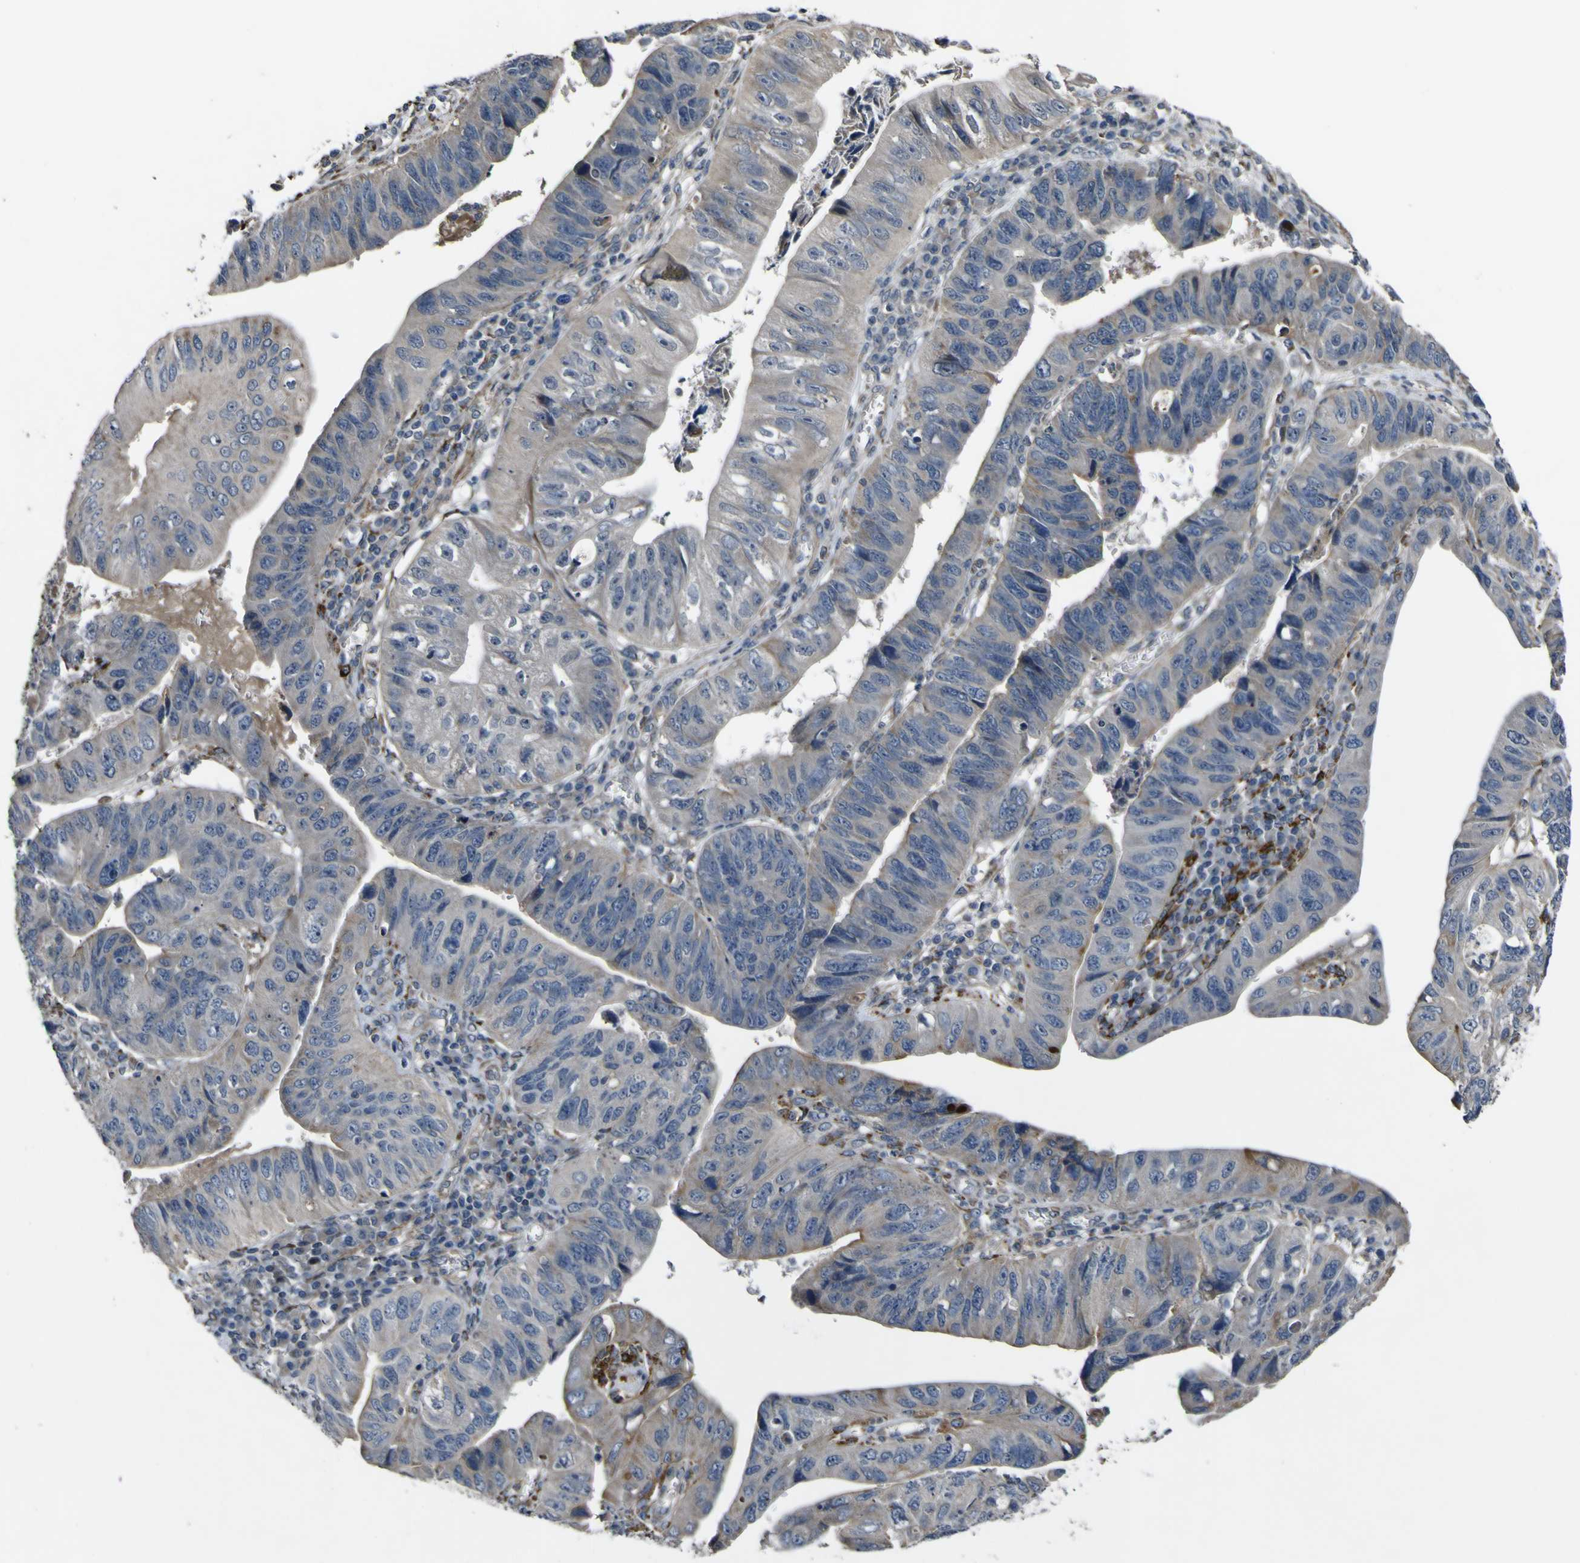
{"staining": {"intensity": "negative", "quantity": "none", "location": "none"}, "tissue": "stomach cancer", "cell_type": "Tumor cells", "image_type": "cancer", "snomed": [{"axis": "morphology", "description": "Adenocarcinoma, NOS"}, {"axis": "topography", "description": "Stomach"}], "caption": "Immunohistochemistry micrograph of neoplastic tissue: human adenocarcinoma (stomach) stained with DAB displays no significant protein staining in tumor cells.", "gene": "GPLD1", "patient": {"sex": "male", "age": 59}}